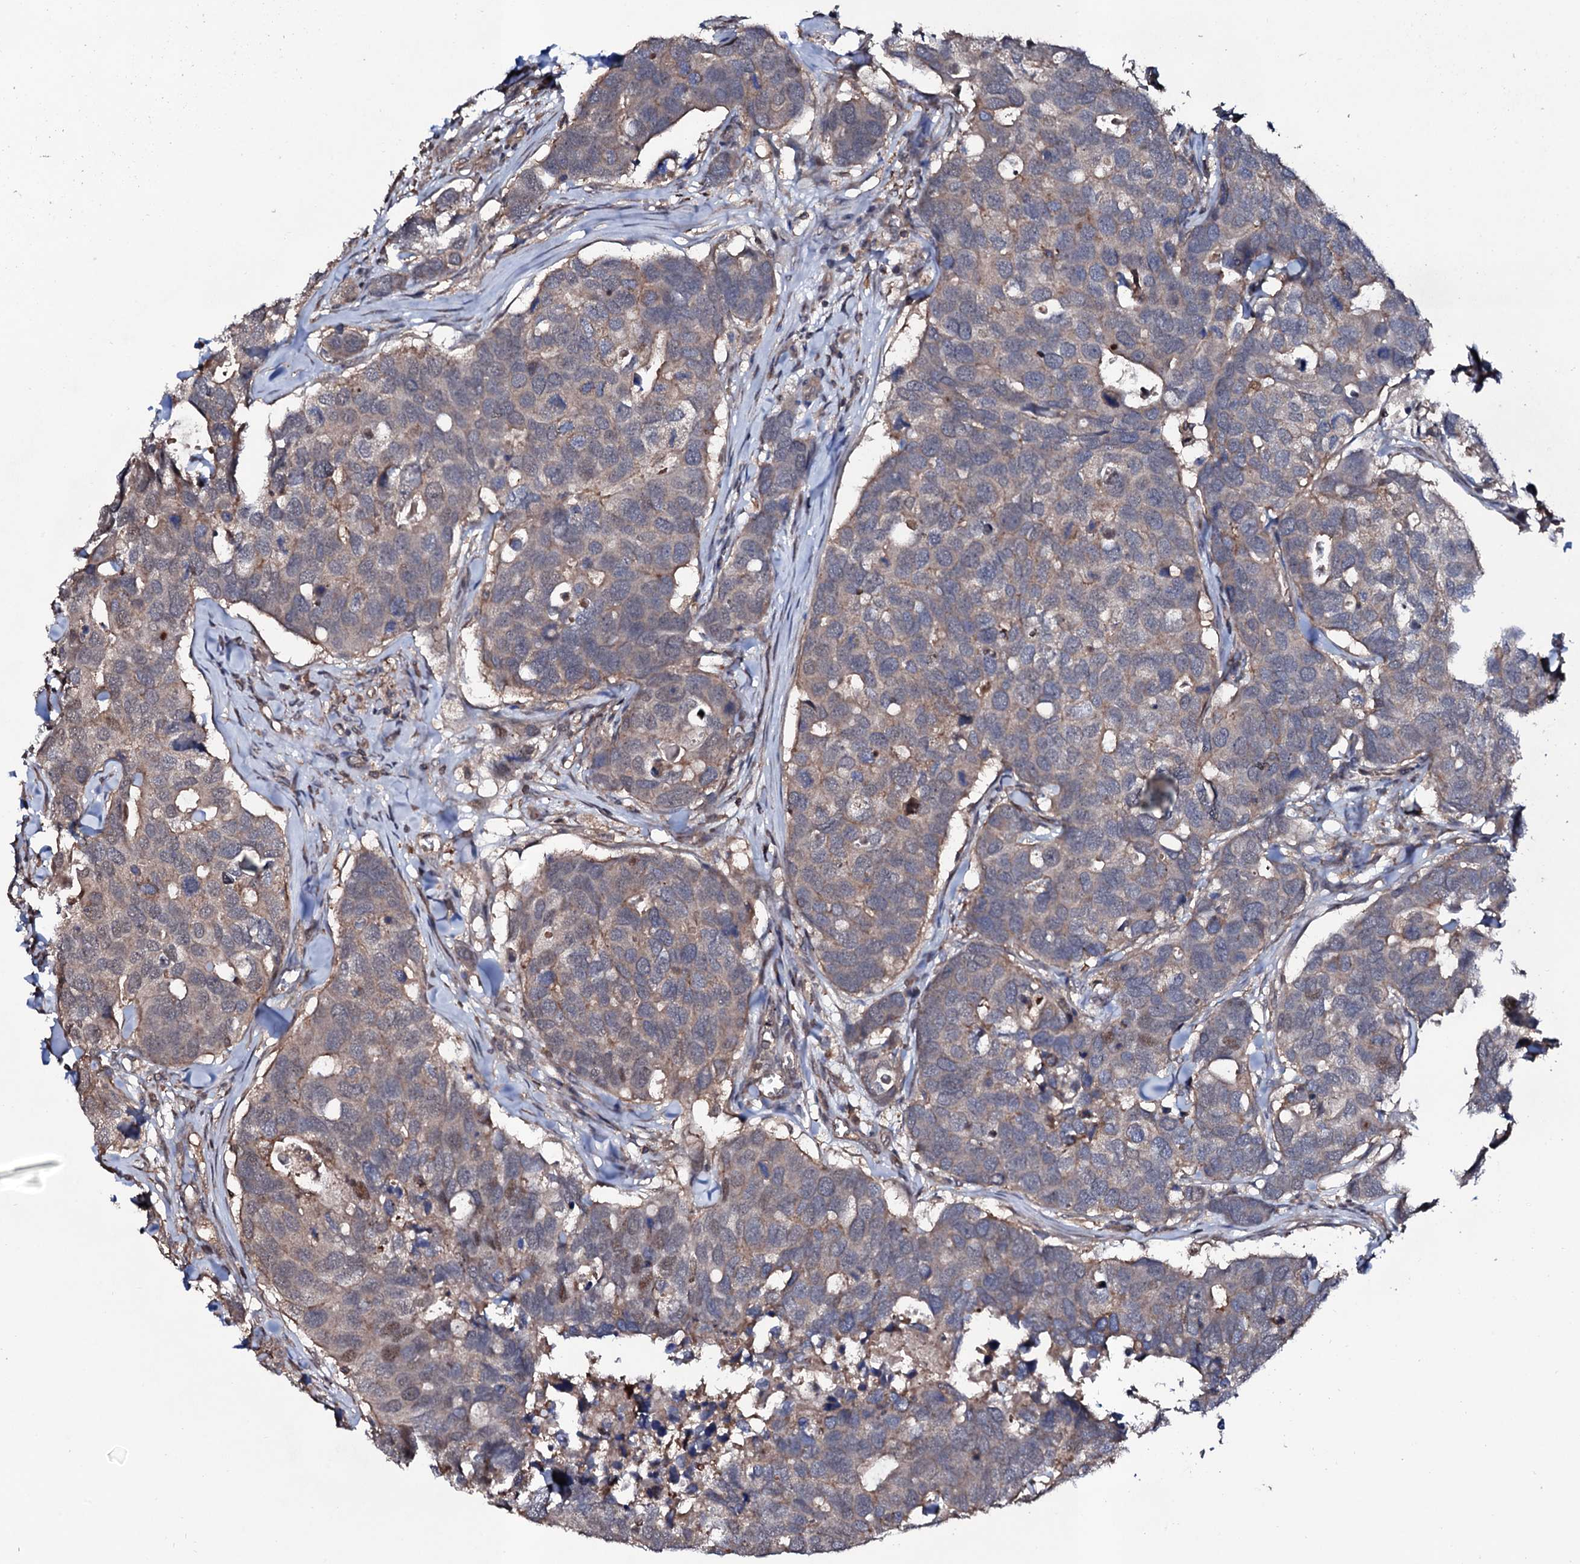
{"staining": {"intensity": "moderate", "quantity": "<25%", "location": "nuclear"}, "tissue": "breast cancer", "cell_type": "Tumor cells", "image_type": "cancer", "snomed": [{"axis": "morphology", "description": "Duct carcinoma"}, {"axis": "topography", "description": "Breast"}], "caption": "Immunohistochemical staining of intraductal carcinoma (breast) displays moderate nuclear protein expression in about <25% of tumor cells. The staining was performed using DAB, with brown indicating positive protein expression. Nuclei are stained blue with hematoxylin.", "gene": "COG6", "patient": {"sex": "female", "age": 83}}